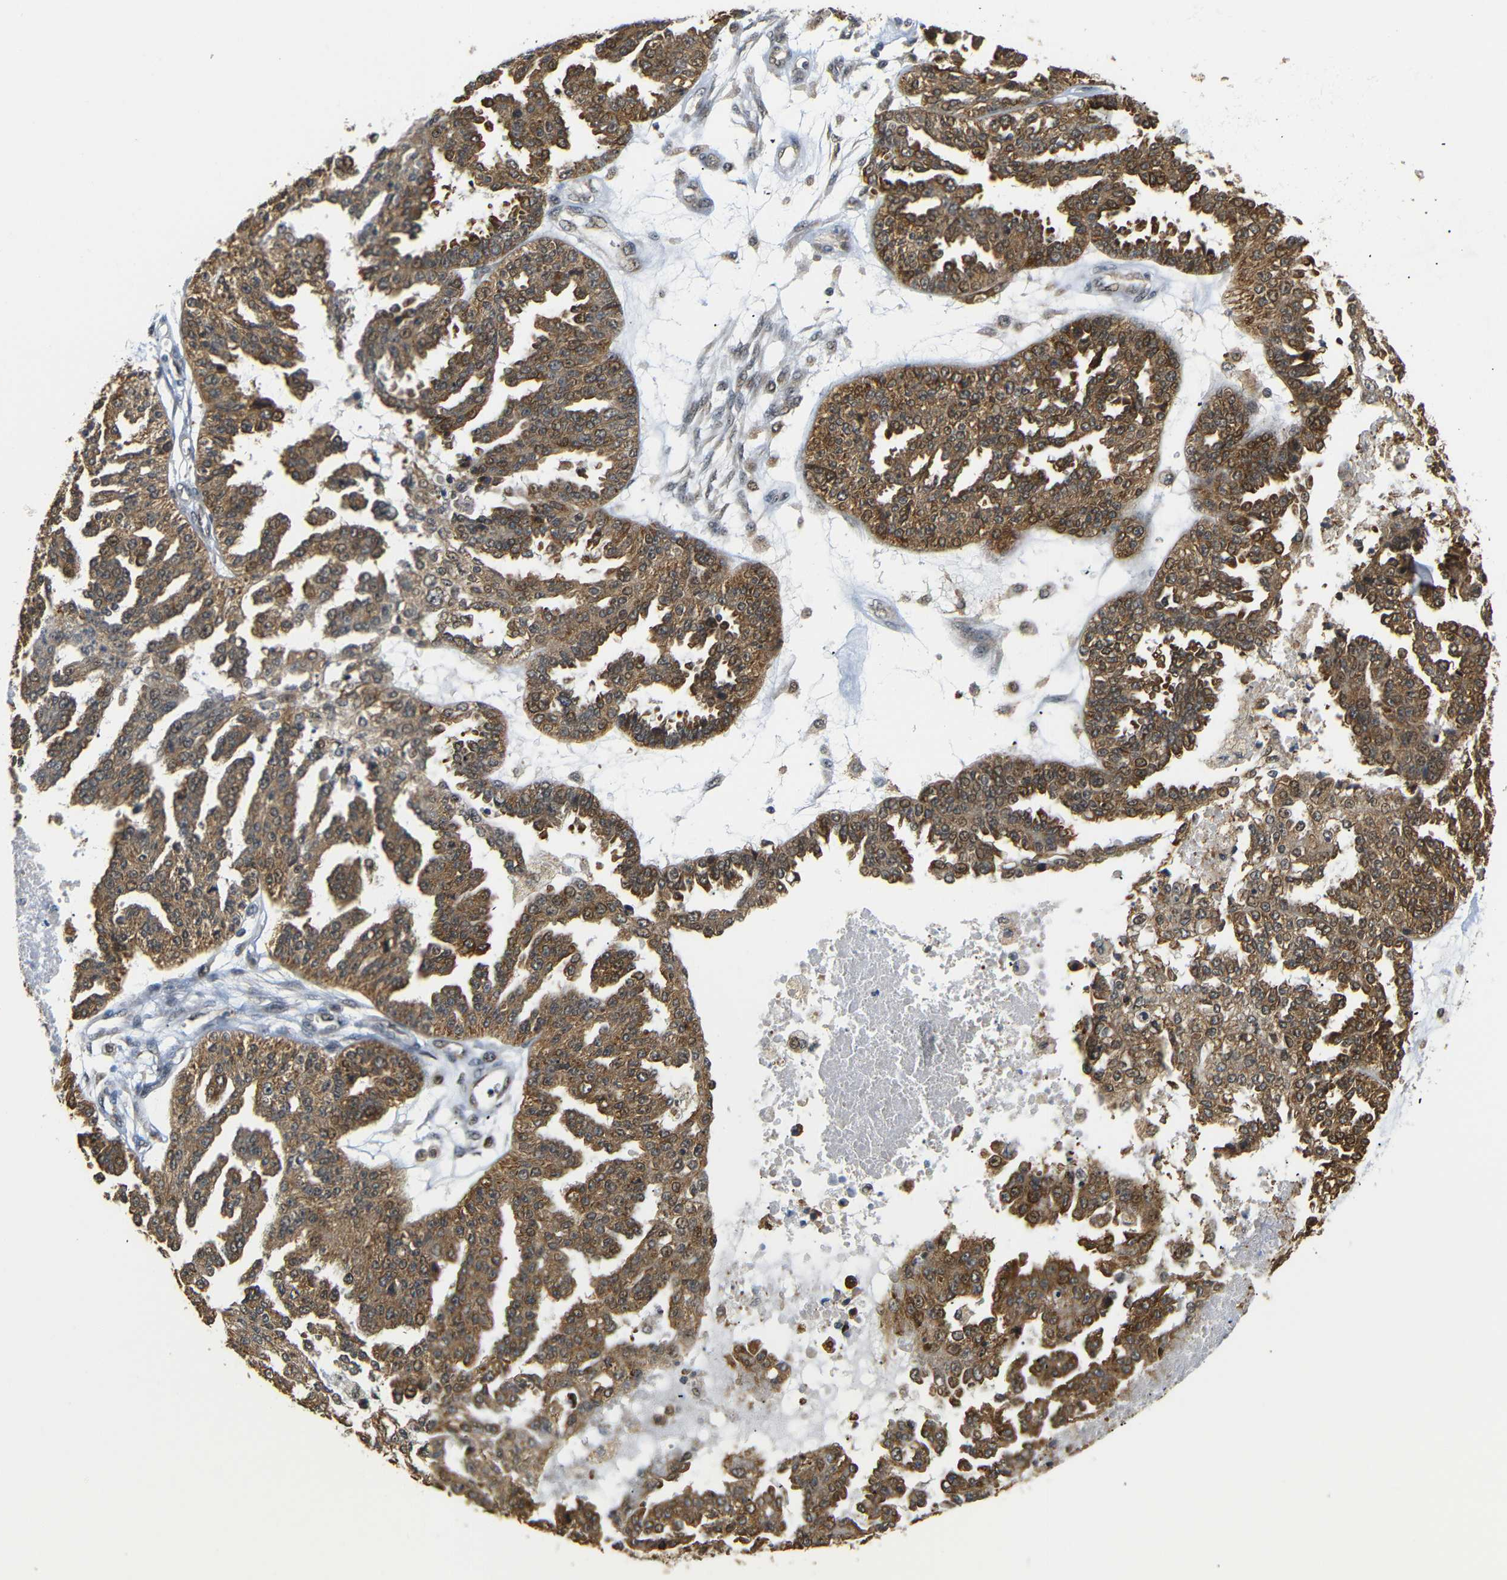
{"staining": {"intensity": "moderate", "quantity": ">75%", "location": "cytoplasmic/membranous,nuclear"}, "tissue": "ovarian cancer", "cell_type": "Tumor cells", "image_type": "cancer", "snomed": [{"axis": "morphology", "description": "Cystadenocarcinoma, serous, NOS"}, {"axis": "topography", "description": "Ovary"}], "caption": "Moderate cytoplasmic/membranous and nuclear expression for a protein is appreciated in approximately >75% of tumor cells of ovarian serous cystadenocarcinoma using immunohistochemistry (IHC).", "gene": "GJA5", "patient": {"sex": "female", "age": 58}}